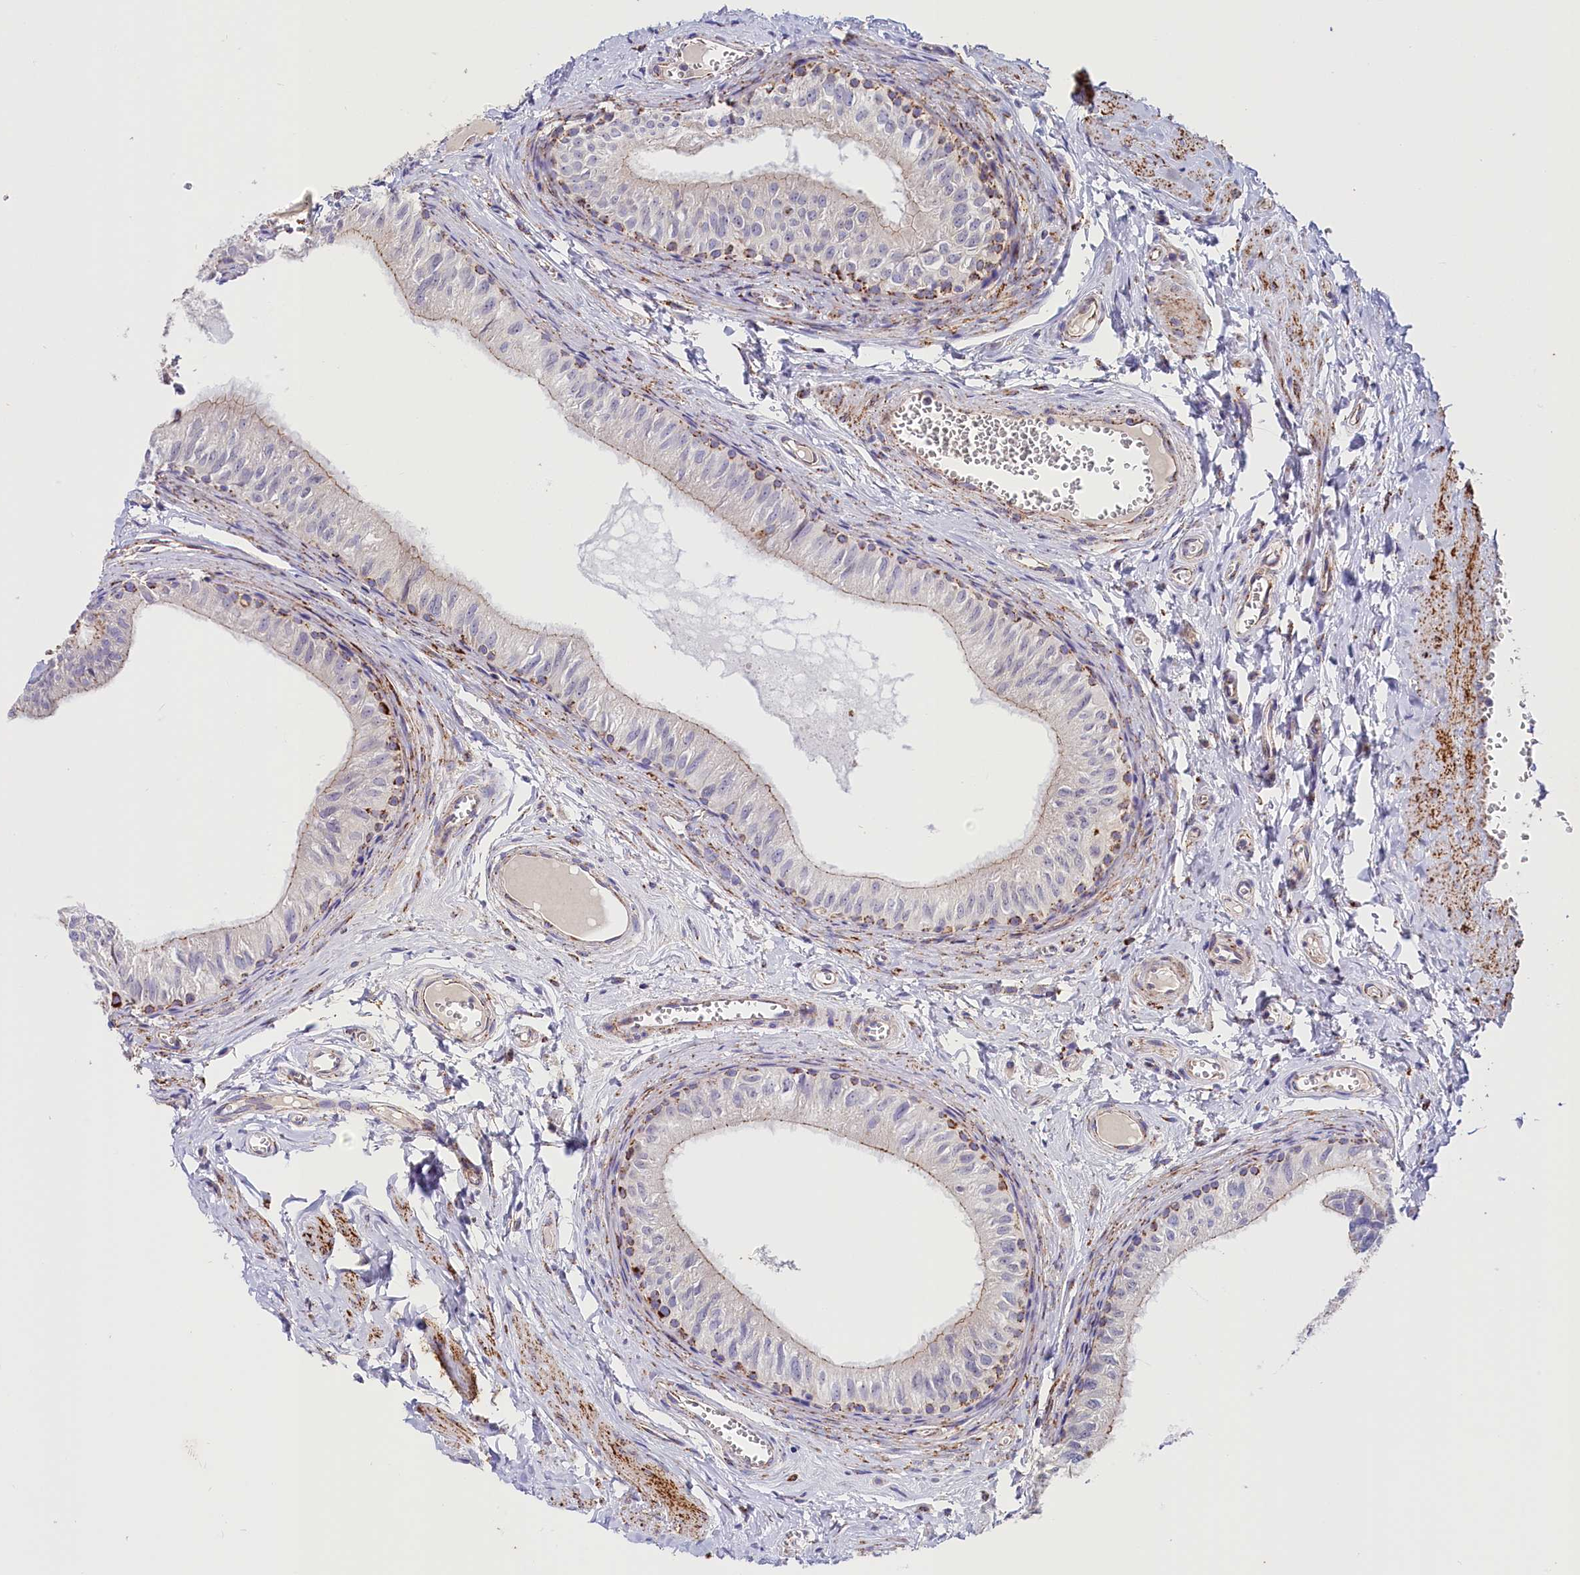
{"staining": {"intensity": "strong", "quantity": "<25%", "location": "cytoplasmic/membranous"}, "tissue": "epididymis", "cell_type": "Glandular cells", "image_type": "normal", "snomed": [{"axis": "morphology", "description": "Normal tissue, NOS"}, {"axis": "topography", "description": "Epididymis"}], "caption": "This micrograph reveals IHC staining of benign human epididymis, with medium strong cytoplasmic/membranous staining in approximately <25% of glandular cells.", "gene": "AKTIP", "patient": {"sex": "male", "age": 42}}